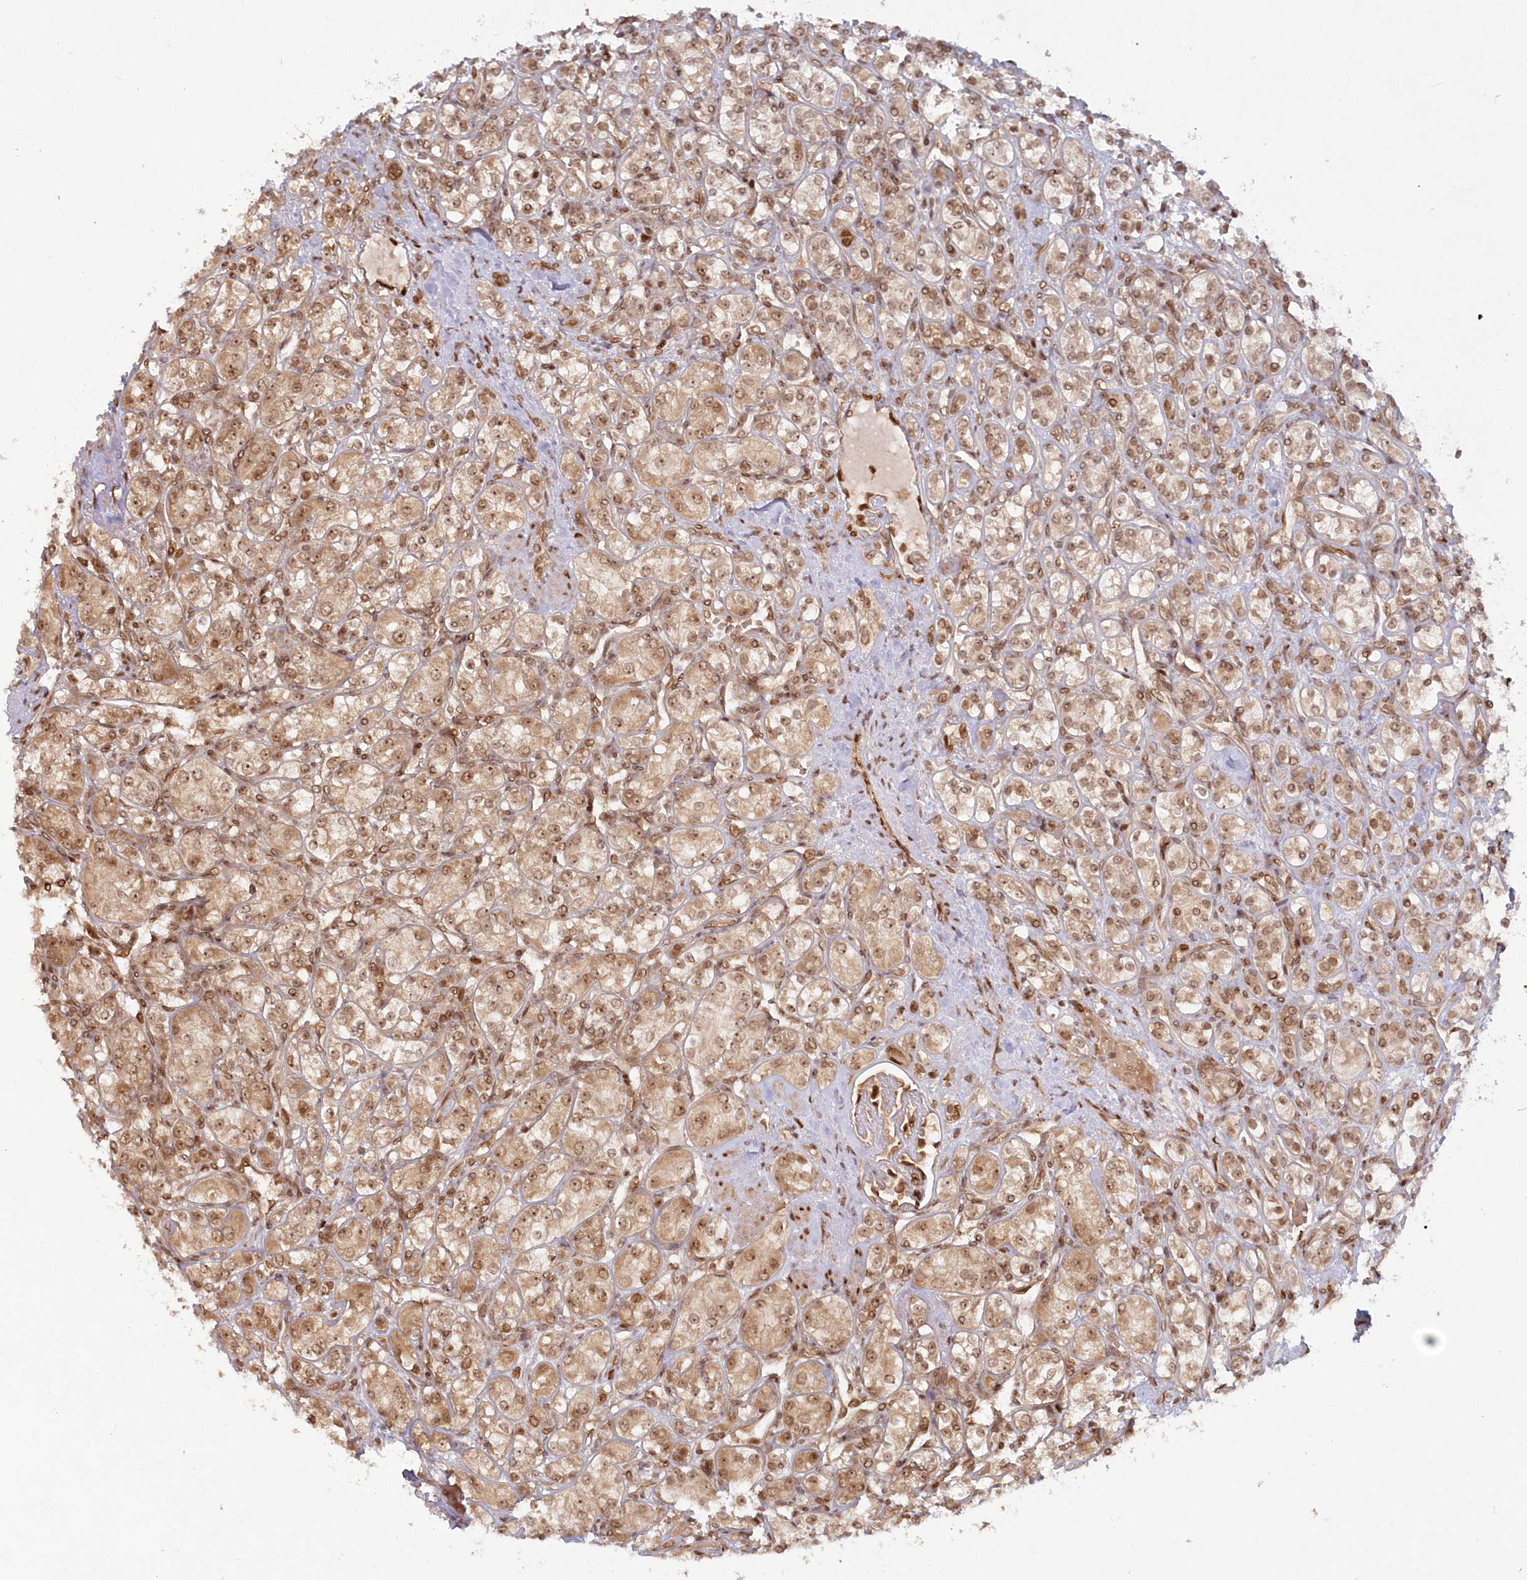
{"staining": {"intensity": "moderate", "quantity": ">75%", "location": "nuclear"}, "tissue": "renal cancer", "cell_type": "Tumor cells", "image_type": "cancer", "snomed": [{"axis": "morphology", "description": "Adenocarcinoma, NOS"}, {"axis": "topography", "description": "Kidney"}], "caption": "This micrograph exhibits immunohistochemistry staining of renal cancer, with medium moderate nuclear expression in approximately >75% of tumor cells.", "gene": "TOGARAM2", "patient": {"sex": "male", "age": 77}}